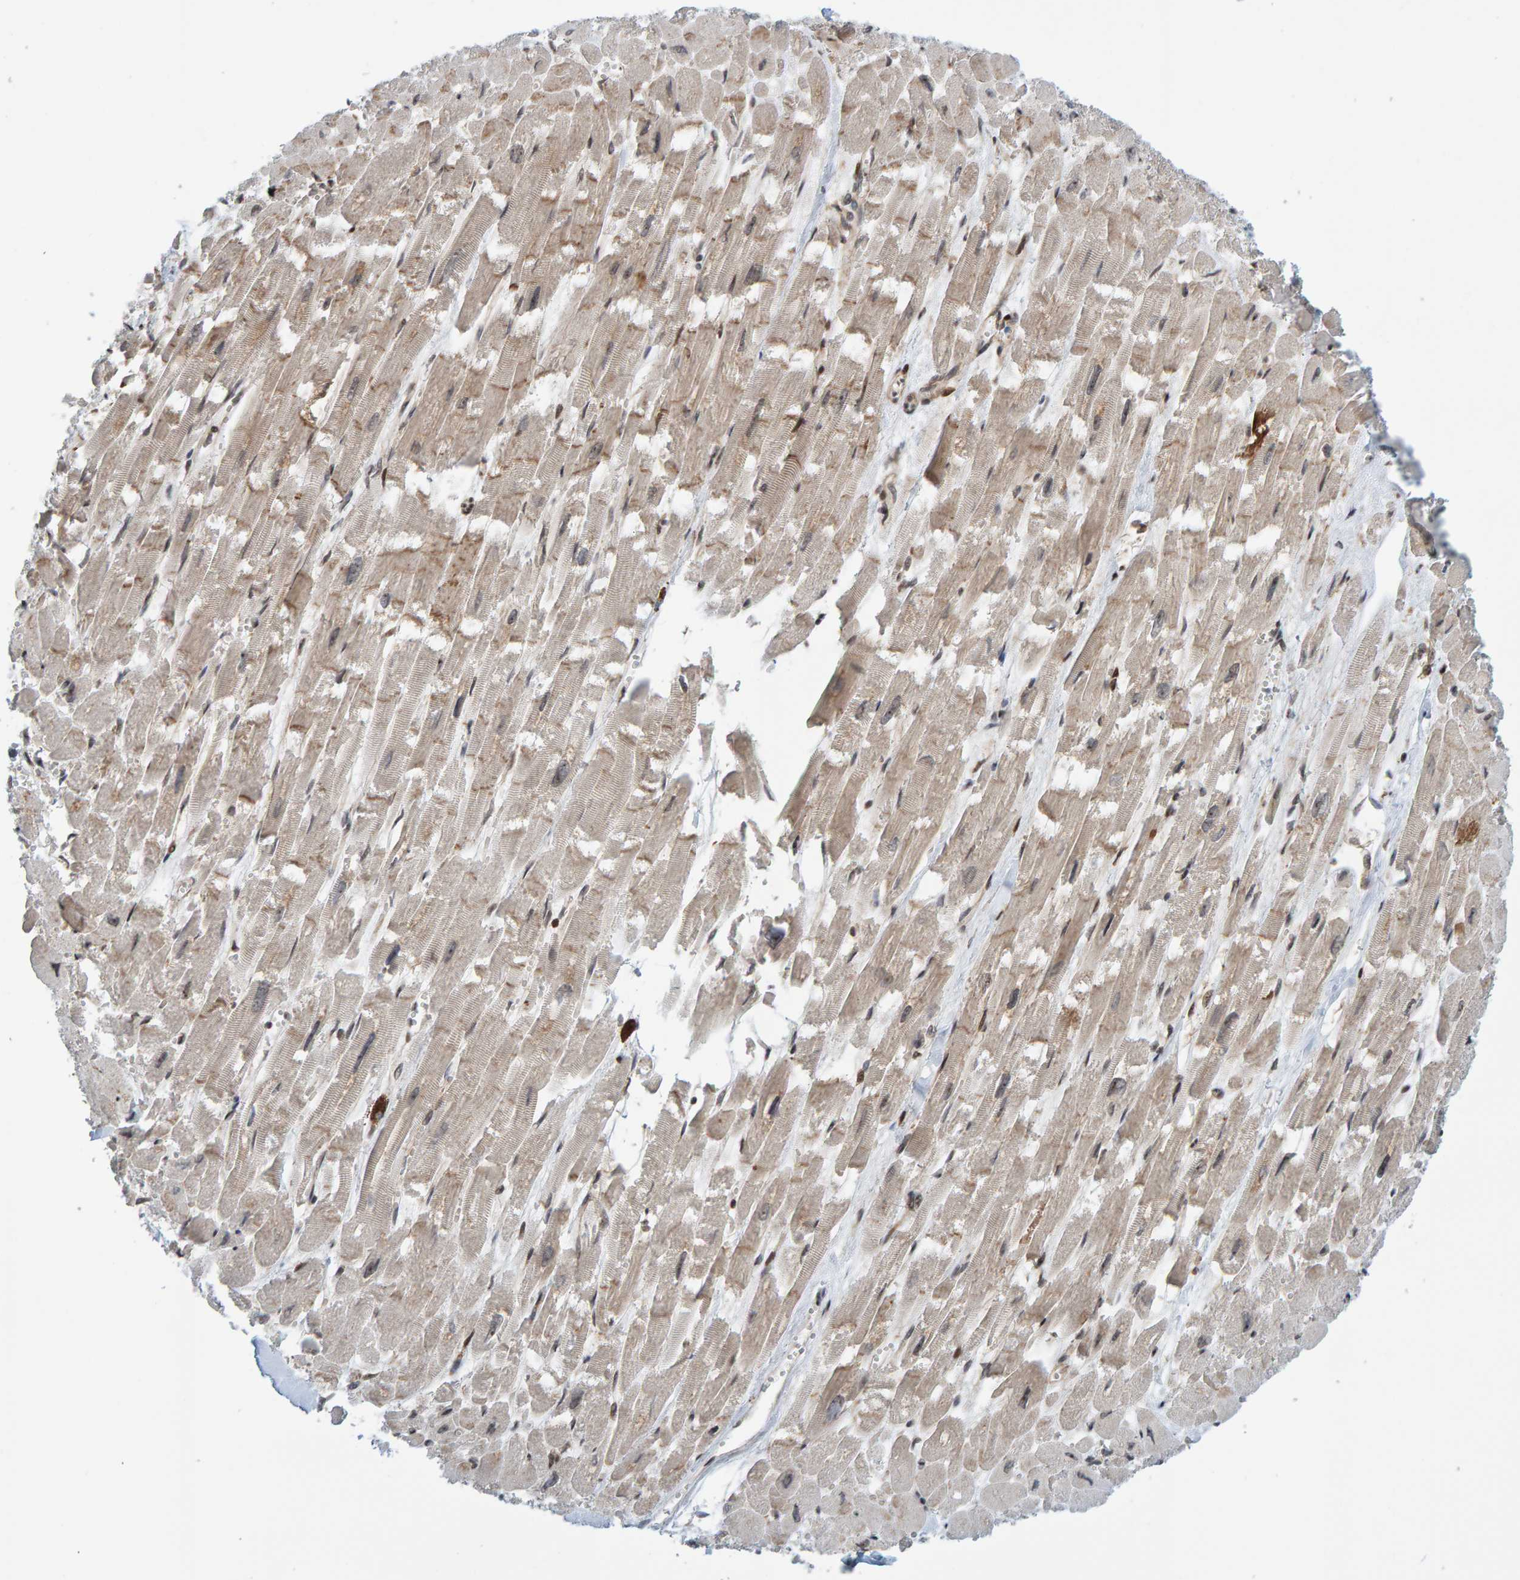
{"staining": {"intensity": "moderate", "quantity": "25%-75%", "location": "cytoplasmic/membranous,nuclear"}, "tissue": "heart muscle", "cell_type": "Cardiomyocytes", "image_type": "normal", "snomed": [{"axis": "morphology", "description": "Normal tissue, NOS"}, {"axis": "topography", "description": "Heart"}], "caption": "Normal heart muscle displays moderate cytoplasmic/membranous,nuclear positivity in about 25%-75% of cardiomyocytes, visualized by immunohistochemistry.", "gene": "ZNF366", "patient": {"sex": "male", "age": 54}}